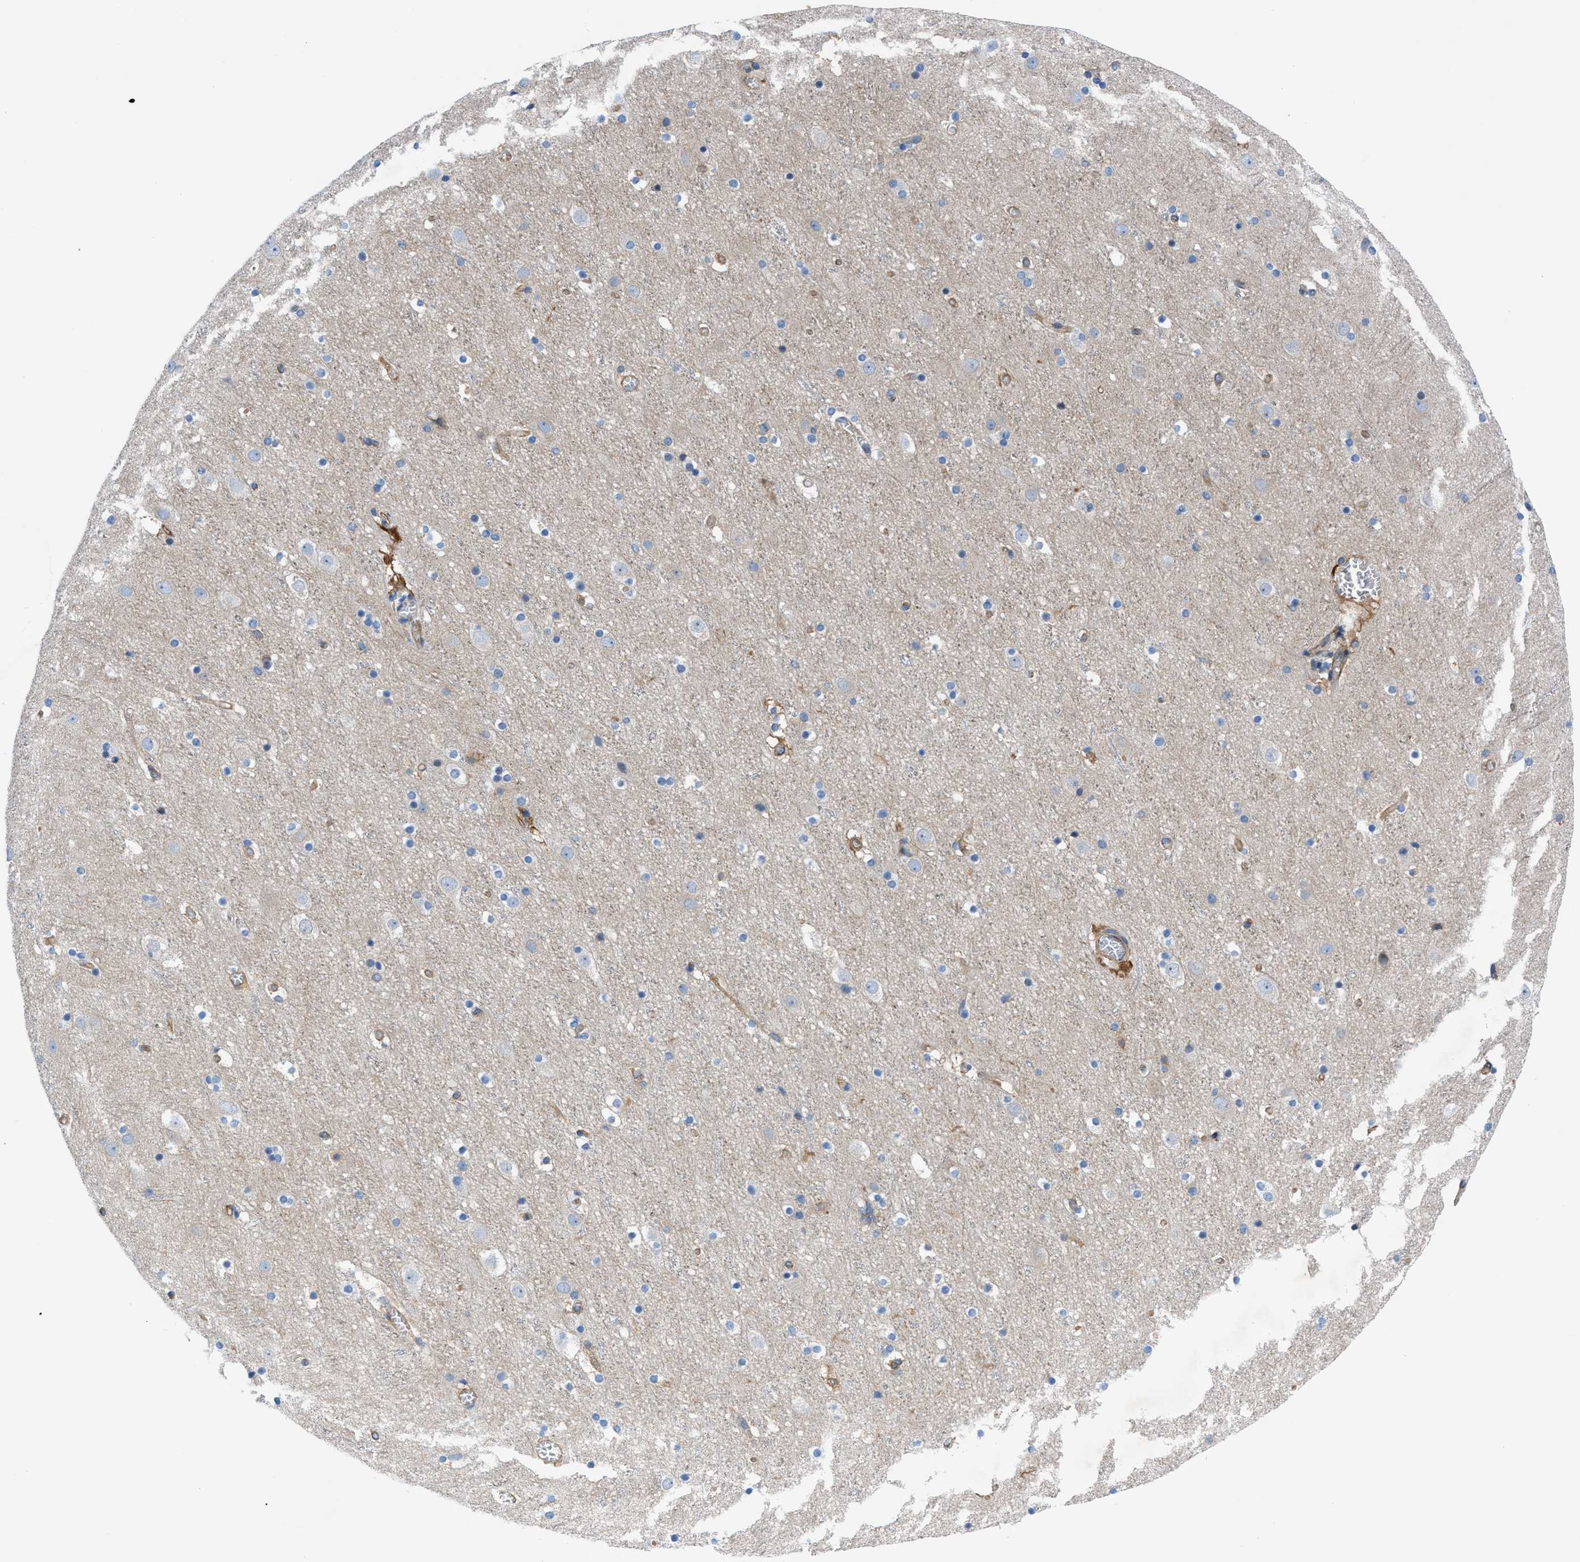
{"staining": {"intensity": "moderate", "quantity": ">75%", "location": "cytoplasmic/membranous"}, "tissue": "cerebral cortex", "cell_type": "Endothelial cells", "image_type": "normal", "snomed": [{"axis": "morphology", "description": "Normal tissue, NOS"}, {"axis": "topography", "description": "Cerebral cortex"}], "caption": "High-power microscopy captured an immunohistochemistry (IHC) image of unremarkable cerebral cortex, revealing moderate cytoplasmic/membranous positivity in approximately >75% of endothelial cells.", "gene": "DMAC1", "patient": {"sex": "male", "age": 45}}